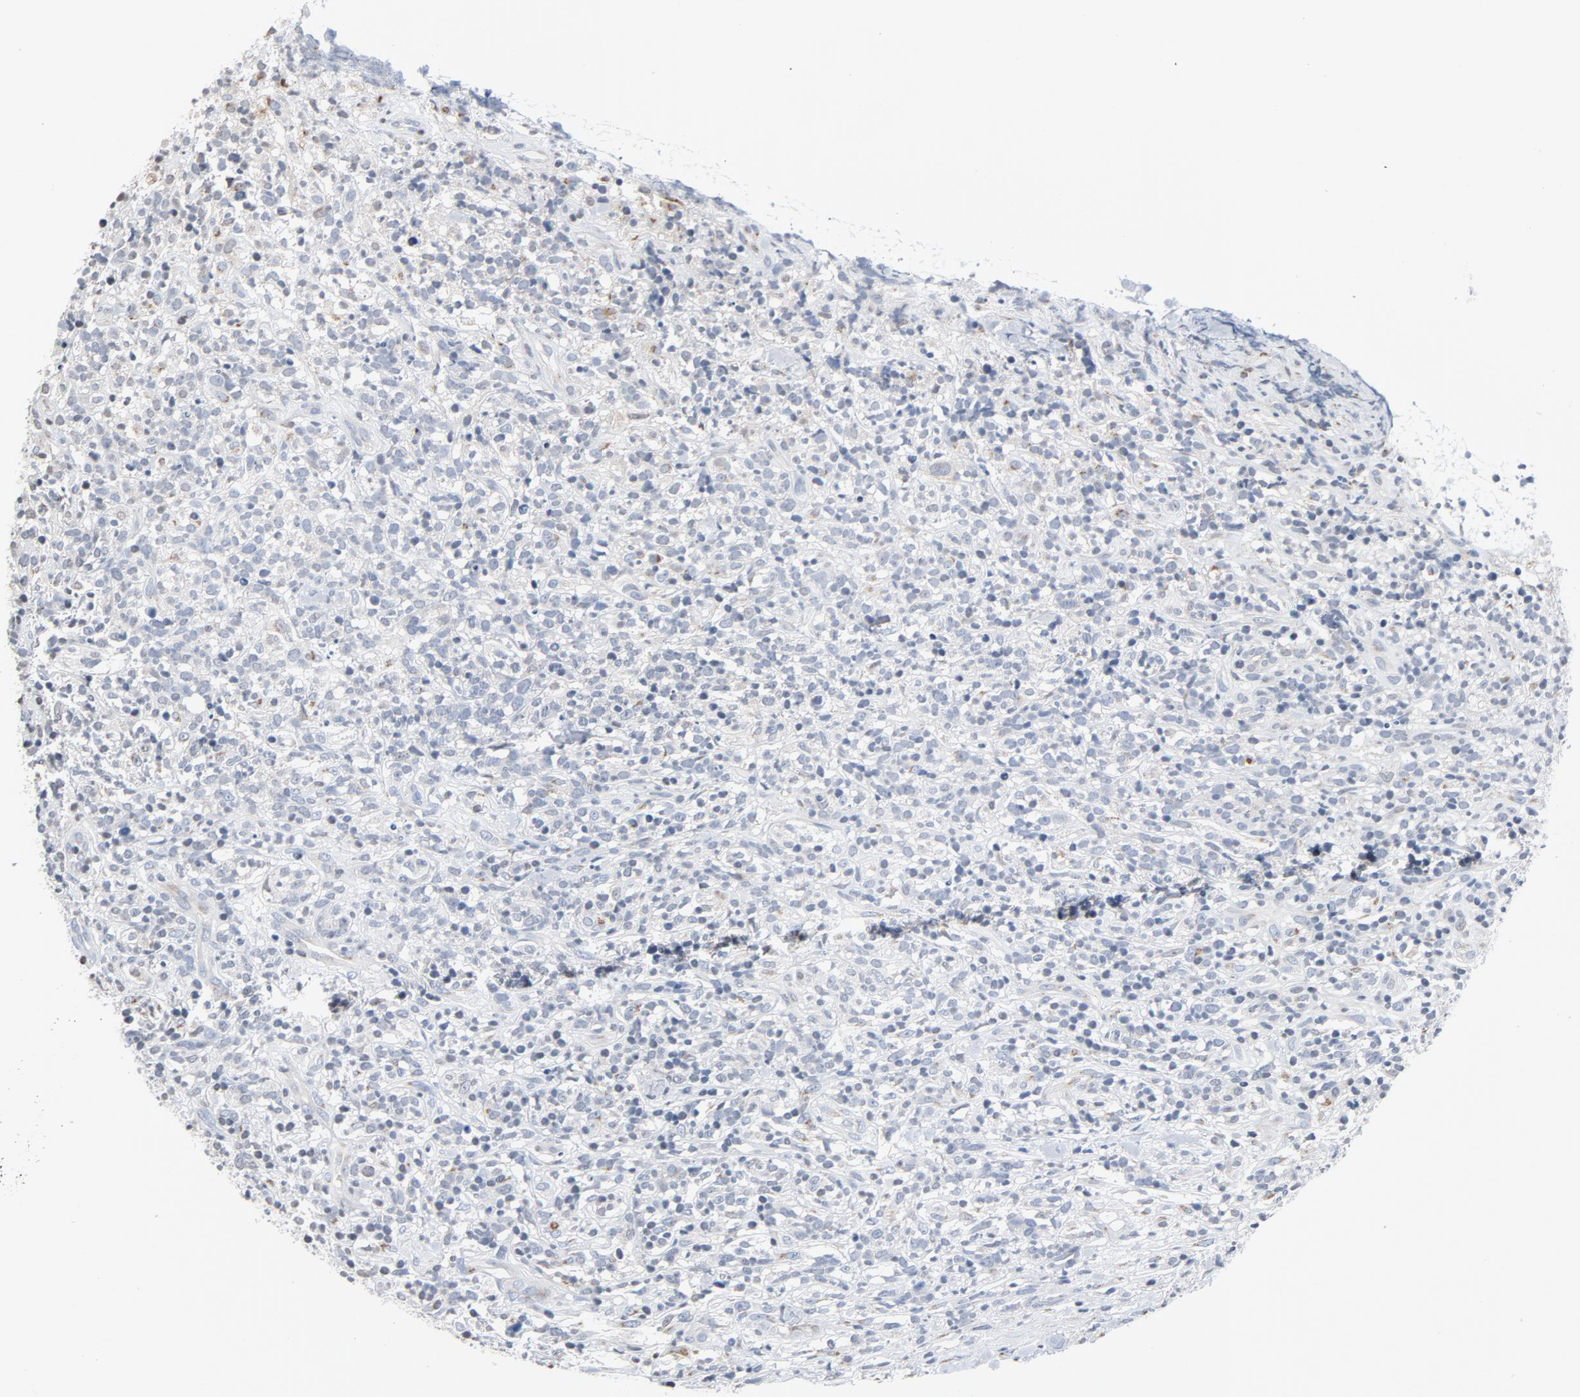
{"staining": {"intensity": "negative", "quantity": "none", "location": "none"}, "tissue": "lymphoma", "cell_type": "Tumor cells", "image_type": "cancer", "snomed": [{"axis": "morphology", "description": "Malignant lymphoma, non-Hodgkin's type, High grade"}, {"axis": "topography", "description": "Lymph node"}], "caption": "Immunohistochemistry micrograph of human high-grade malignant lymphoma, non-Hodgkin's type stained for a protein (brown), which displays no staining in tumor cells.", "gene": "YIPF6", "patient": {"sex": "female", "age": 73}}